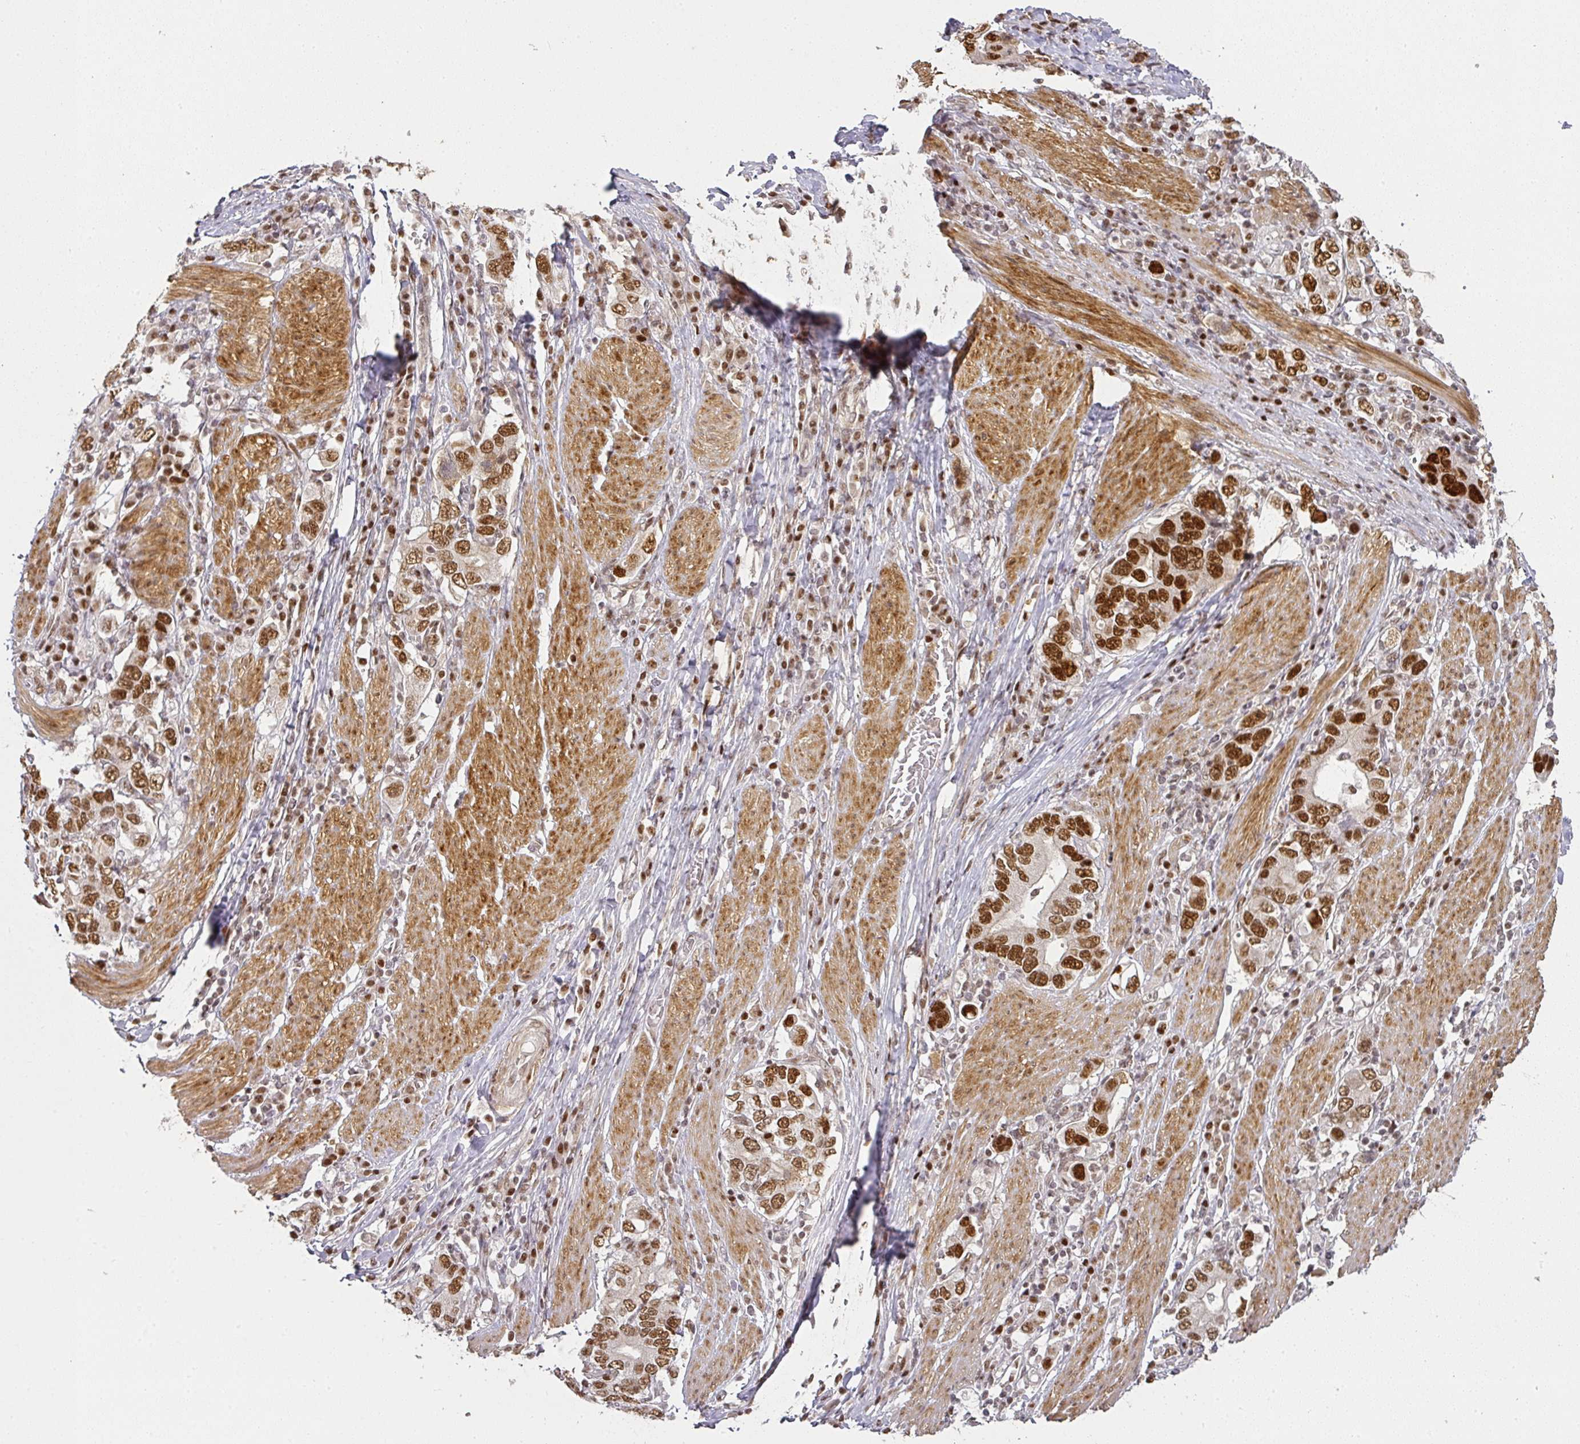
{"staining": {"intensity": "strong", "quantity": ">75%", "location": "nuclear"}, "tissue": "stomach cancer", "cell_type": "Tumor cells", "image_type": "cancer", "snomed": [{"axis": "morphology", "description": "Adenocarcinoma, NOS"}, {"axis": "topography", "description": "Stomach, upper"}, {"axis": "topography", "description": "Stomach"}], "caption": "Protein expression analysis of human stomach cancer reveals strong nuclear positivity in approximately >75% of tumor cells.", "gene": "GPRIN2", "patient": {"sex": "male", "age": 62}}